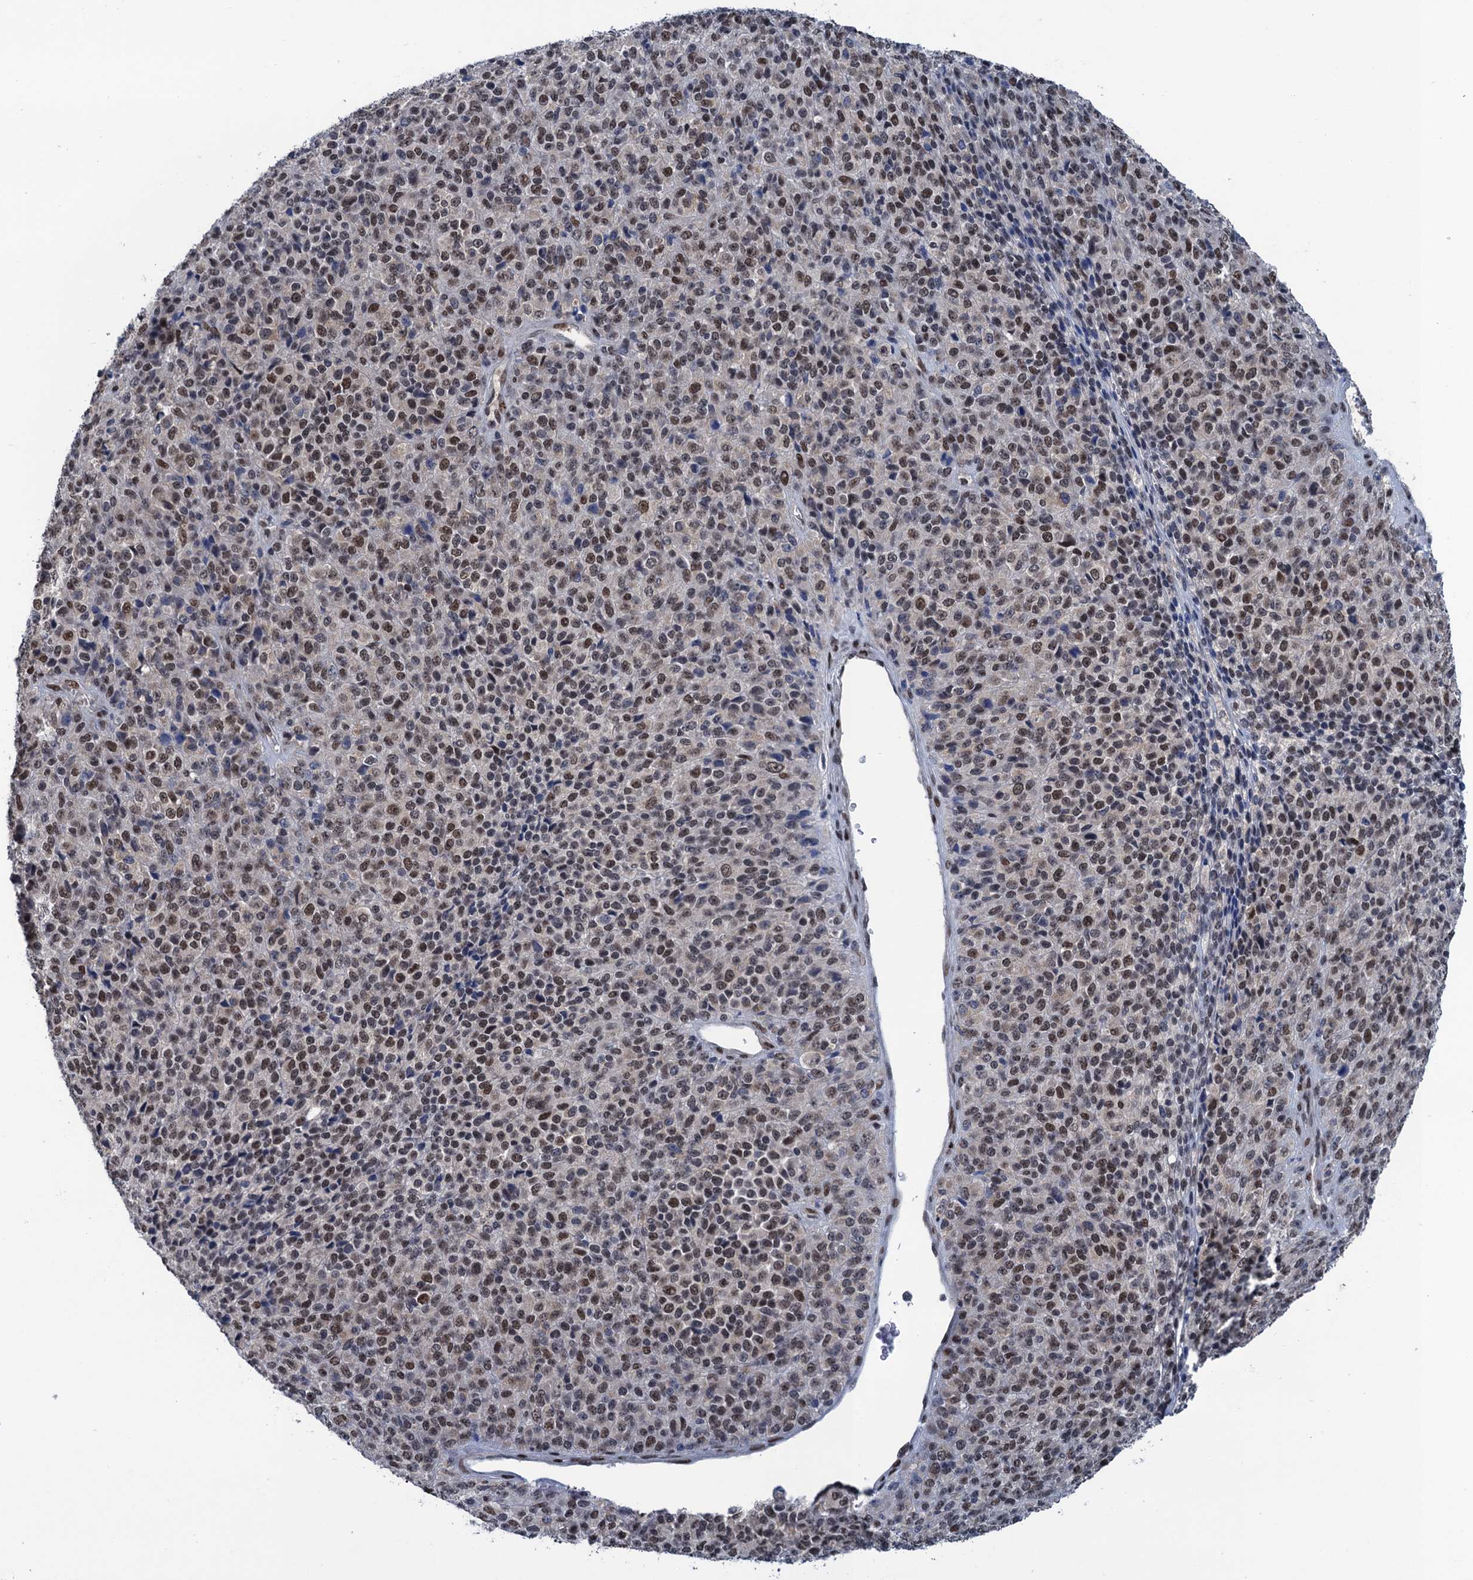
{"staining": {"intensity": "moderate", "quantity": ">75%", "location": "nuclear"}, "tissue": "melanoma", "cell_type": "Tumor cells", "image_type": "cancer", "snomed": [{"axis": "morphology", "description": "Malignant melanoma, Metastatic site"}, {"axis": "topography", "description": "Brain"}], "caption": "There is medium levels of moderate nuclear staining in tumor cells of melanoma, as demonstrated by immunohistochemical staining (brown color).", "gene": "SAE1", "patient": {"sex": "female", "age": 56}}